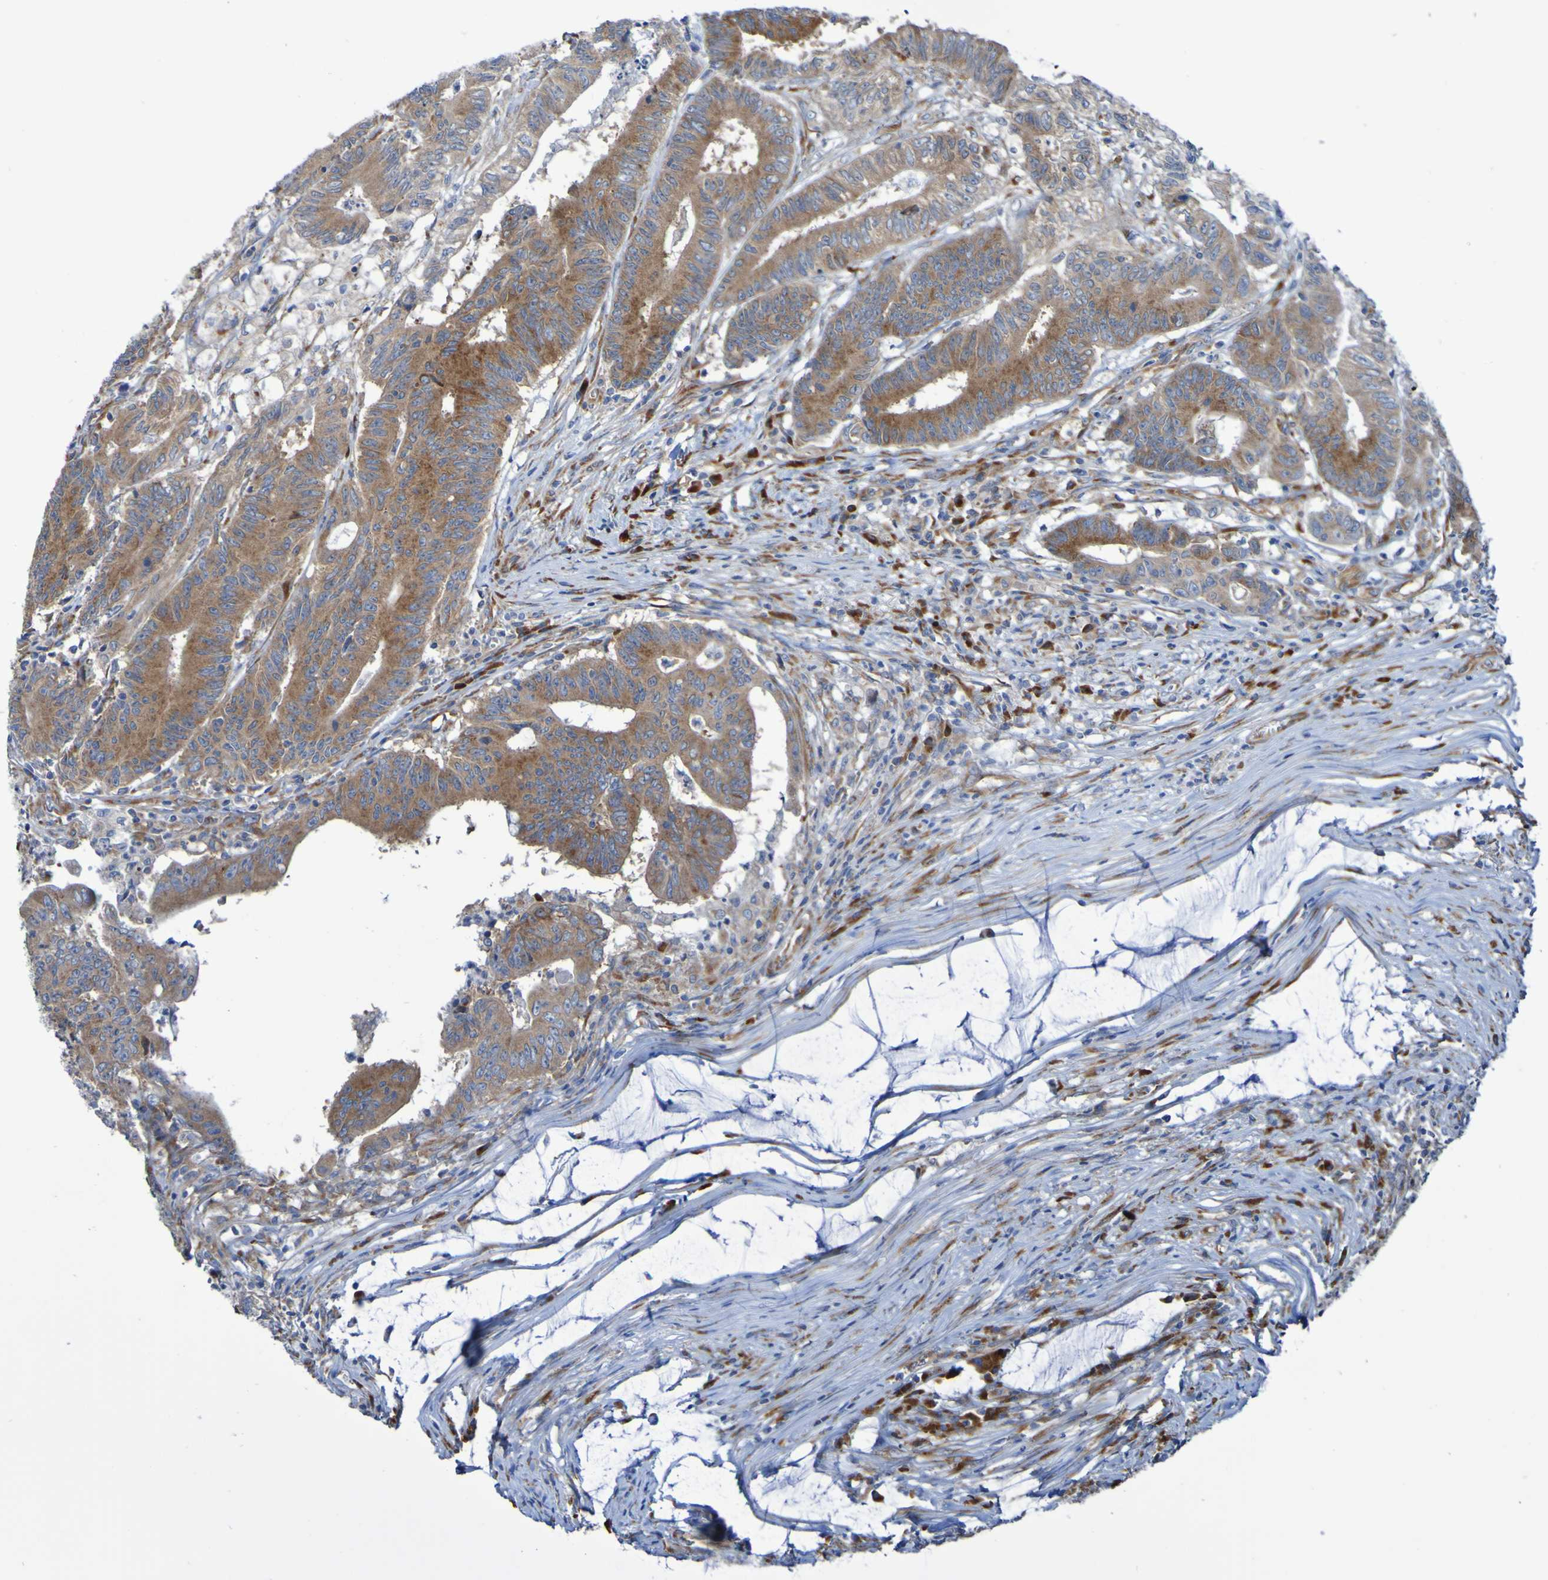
{"staining": {"intensity": "moderate", "quantity": ">75%", "location": "cytoplasmic/membranous"}, "tissue": "colorectal cancer", "cell_type": "Tumor cells", "image_type": "cancer", "snomed": [{"axis": "morphology", "description": "Adenocarcinoma, NOS"}, {"axis": "topography", "description": "Colon"}], "caption": "Protein staining reveals moderate cytoplasmic/membranous expression in approximately >75% of tumor cells in colorectal cancer (adenocarcinoma).", "gene": "FKBP3", "patient": {"sex": "male", "age": 45}}